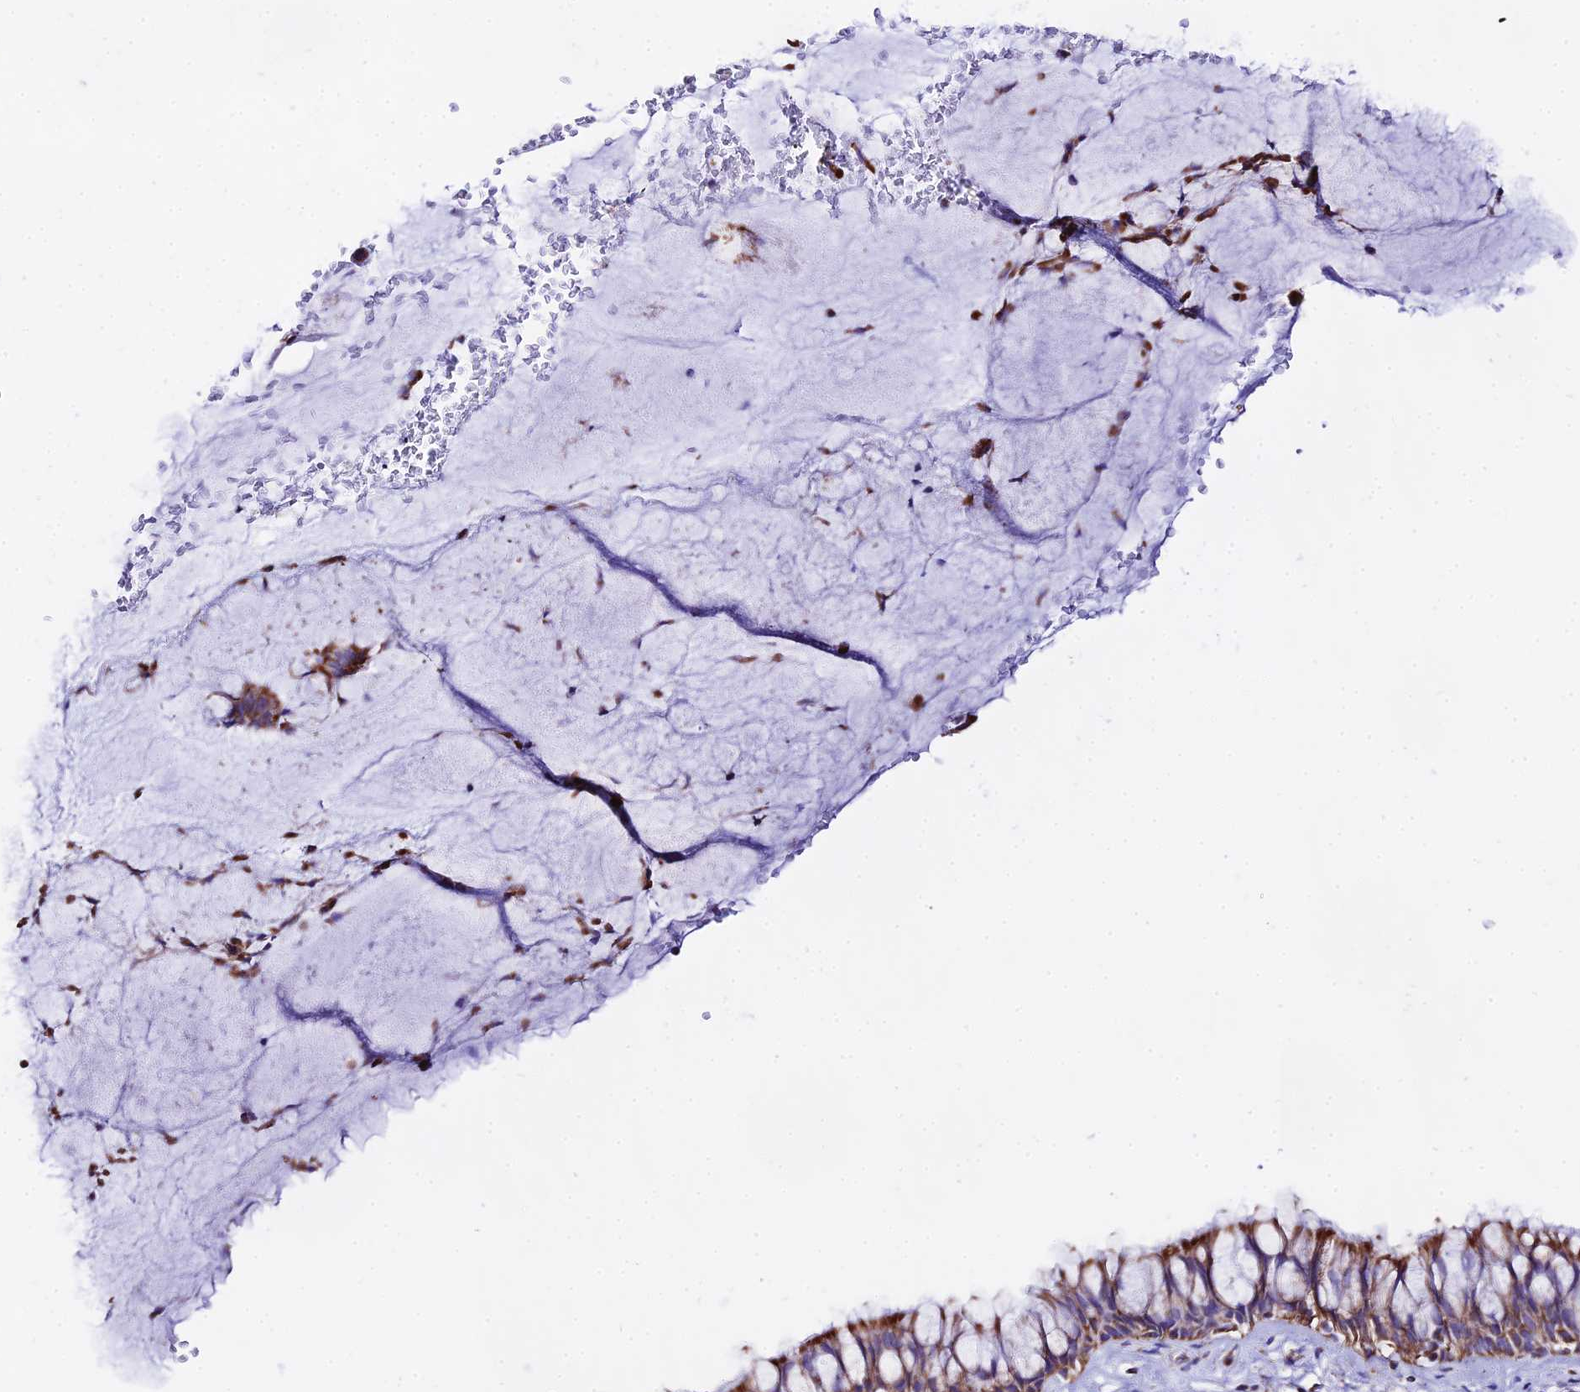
{"staining": {"intensity": "moderate", "quantity": ">75%", "location": "cytoplasmic/membranous"}, "tissue": "bronchus", "cell_type": "Respiratory epithelial cells", "image_type": "normal", "snomed": [{"axis": "morphology", "description": "Normal tissue, NOS"}, {"axis": "topography", "description": "Bronchus"}], "caption": "Protein expression by IHC exhibits moderate cytoplasmic/membranous expression in about >75% of respiratory epithelial cells in normal bronchus. Nuclei are stained in blue.", "gene": "ATP5PD", "patient": {"sex": "male", "age": 66}}